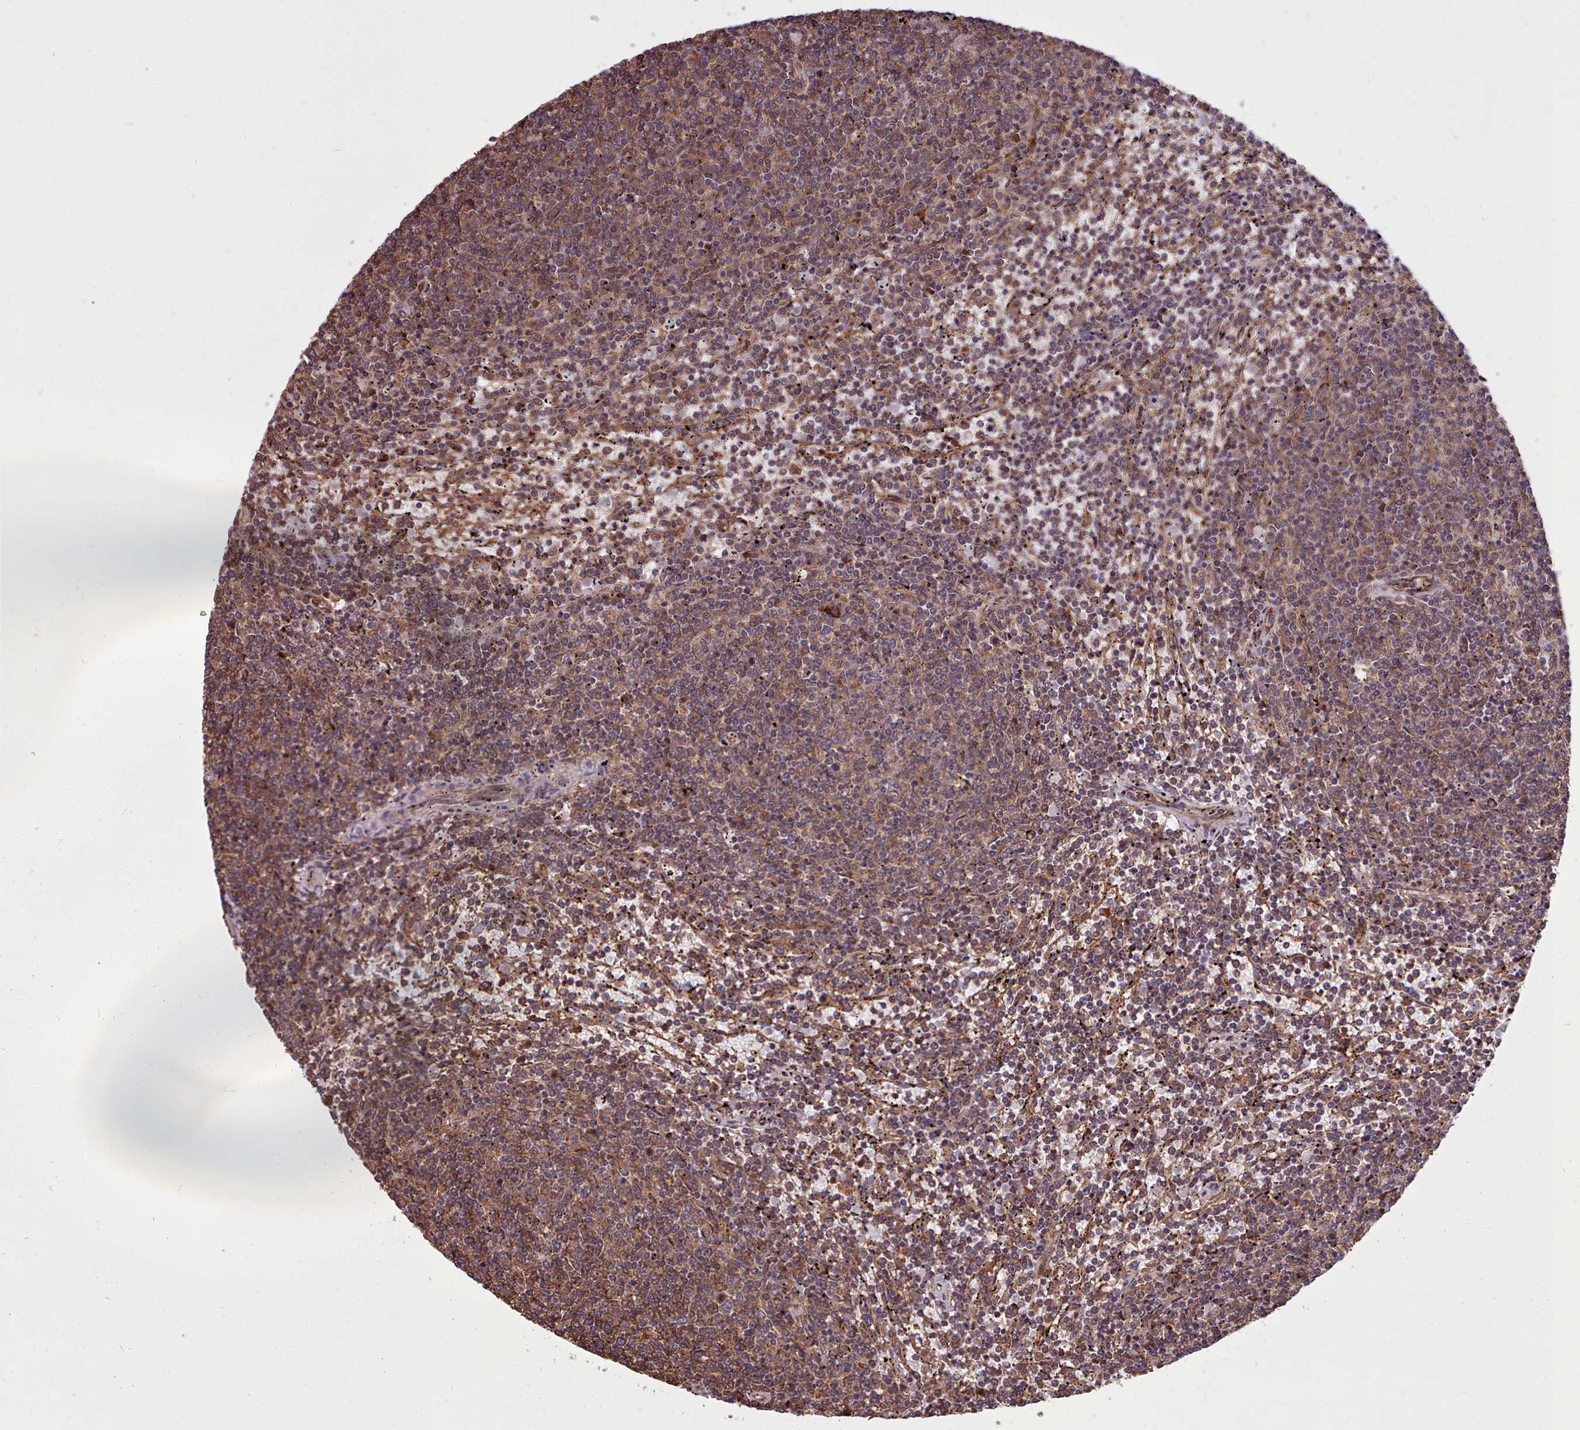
{"staining": {"intensity": "moderate", "quantity": ">75%", "location": "cytoplasmic/membranous"}, "tissue": "lymphoma", "cell_type": "Tumor cells", "image_type": "cancer", "snomed": [{"axis": "morphology", "description": "Malignant lymphoma, non-Hodgkin's type, Low grade"}, {"axis": "topography", "description": "Spleen"}], "caption": "A histopathology image showing moderate cytoplasmic/membranous staining in about >75% of tumor cells in lymphoma, as visualized by brown immunohistochemical staining.", "gene": "STUB1", "patient": {"sex": "female", "age": 50}}